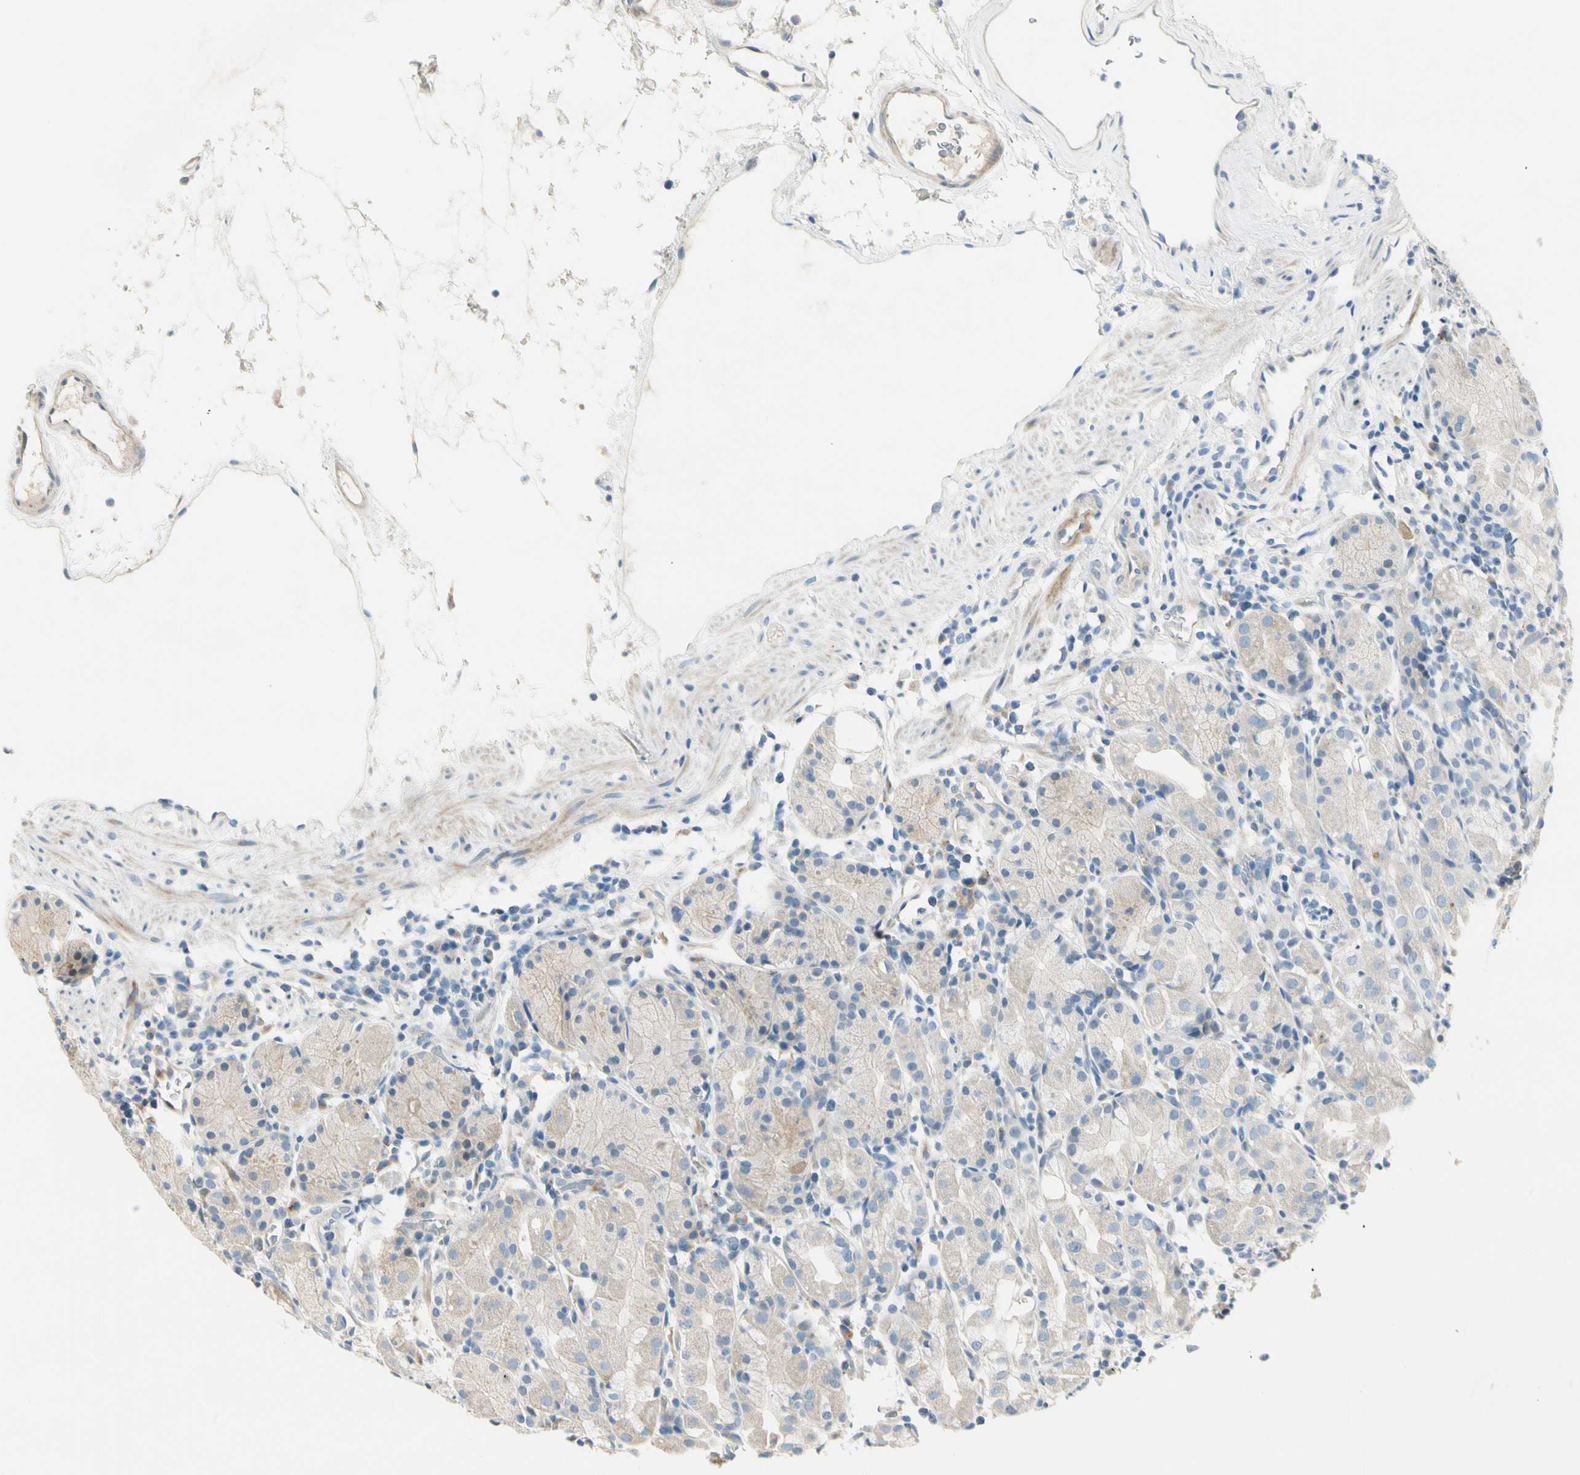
{"staining": {"intensity": "weak", "quantity": "<25%", "location": "cytoplasmic/membranous"}, "tissue": "stomach", "cell_type": "Glandular cells", "image_type": "normal", "snomed": [{"axis": "morphology", "description": "Normal tissue, NOS"}, {"axis": "topography", "description": "Stomach"}, {"axis": "topography", "description": "Stomach, lower"}], "caption": "This is a histopathology image of IHC staining of normal stomach, which shows no positivity in glandular cells.", "gene": "ADGRA3", "patient": {"sex": "female", "age": 75}}